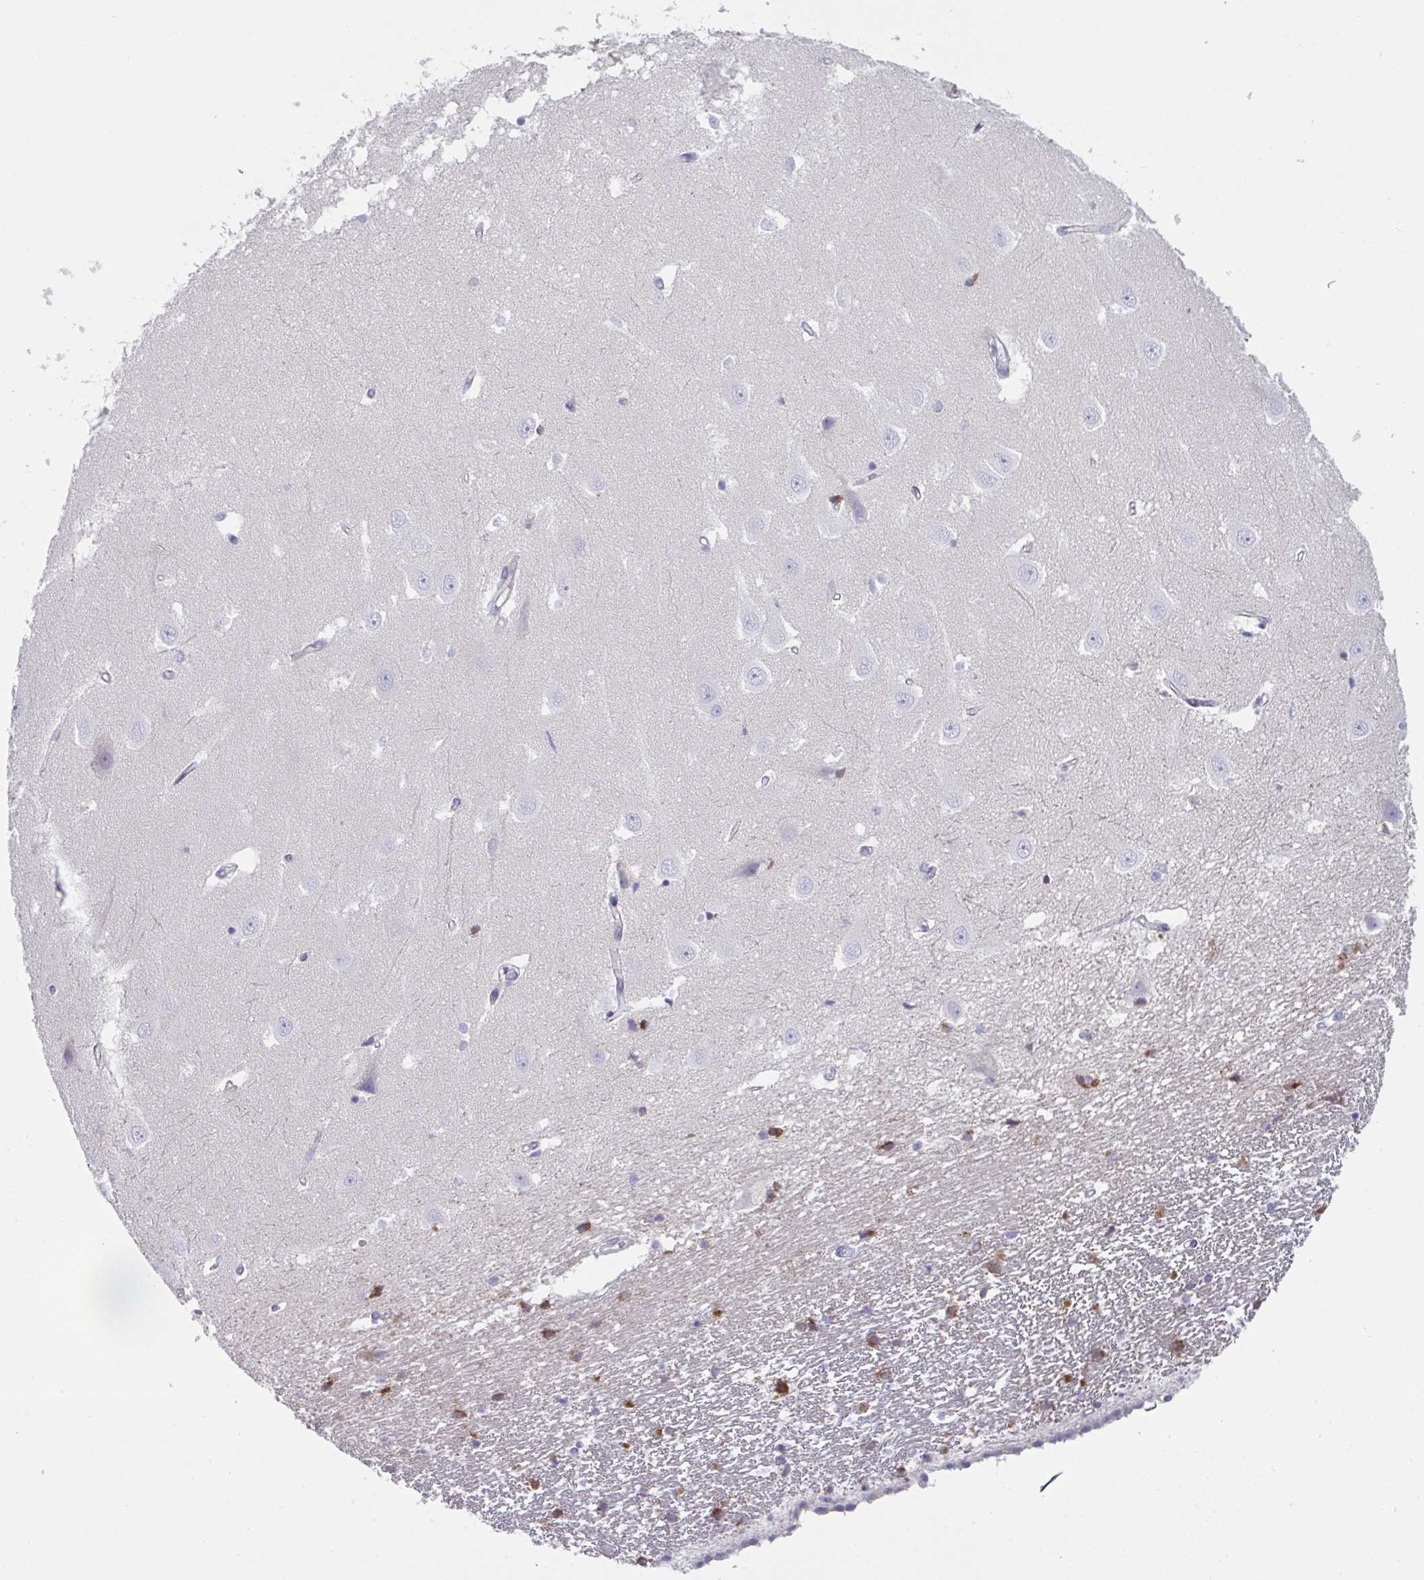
{"staining": {"intensity": "moderate", "quantity": "25%-75%", "location": "cytoplasmic/membranous"}, "tissue": "hippocampus", "cell_type": "Glial cells", "image_type": "normal", "snomed": [{"axis": "morphology", "description": "Normal tissue, NOS"}, {"axis": "topography", "description": "Hippocampus"}], "caption": "Immunohistochemical staining of benign human hippocampus shows moderate cytoplasmic/membranous protein positivity in approximately 25%-75% of glial cells.", "gene": "PTPRD", "patient": {"sex": "male", "age": 63}}